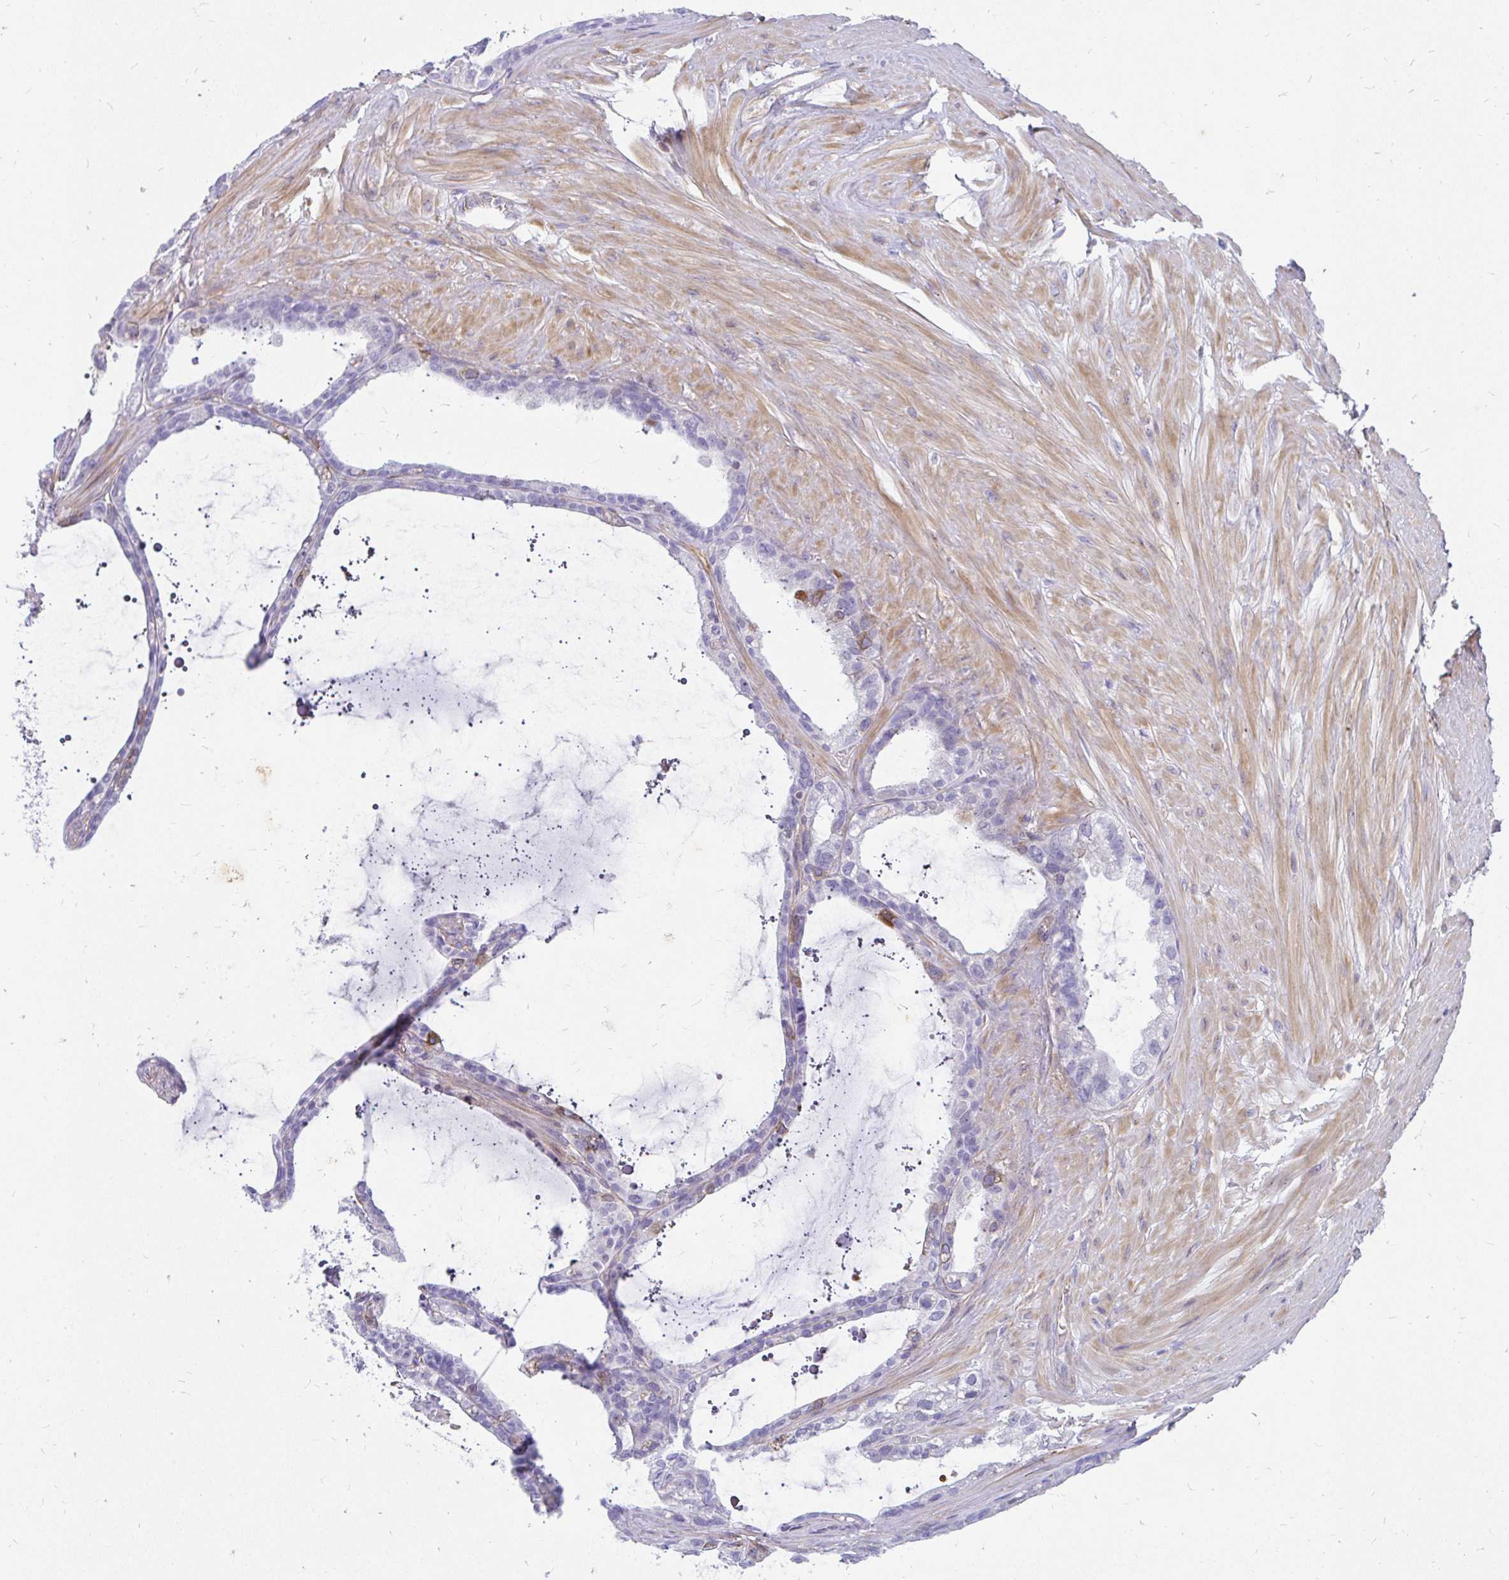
{"staining": {"intensity": "negative", "quantity": "none", "location": "none"}, "tissue": "seminal vesicle", "cell_type": "Glandular cells", "image_type": "normal", "snomed": [{"axis": "morphology", "description": "Normal tissue, NOS"}, {"axis": "topography", "description": "Seminal veicle"}, {"axis": "topography", "description": "Peripheral nerve tissue"}], "caption": "High power microscopy photomicrograph of an IHC histopathology image of unremarkable seminal vesicle, revealing no significant expression in glandular cells.", "gene": "FAM83C", "patient": {"sex": "male", "age": 76}}